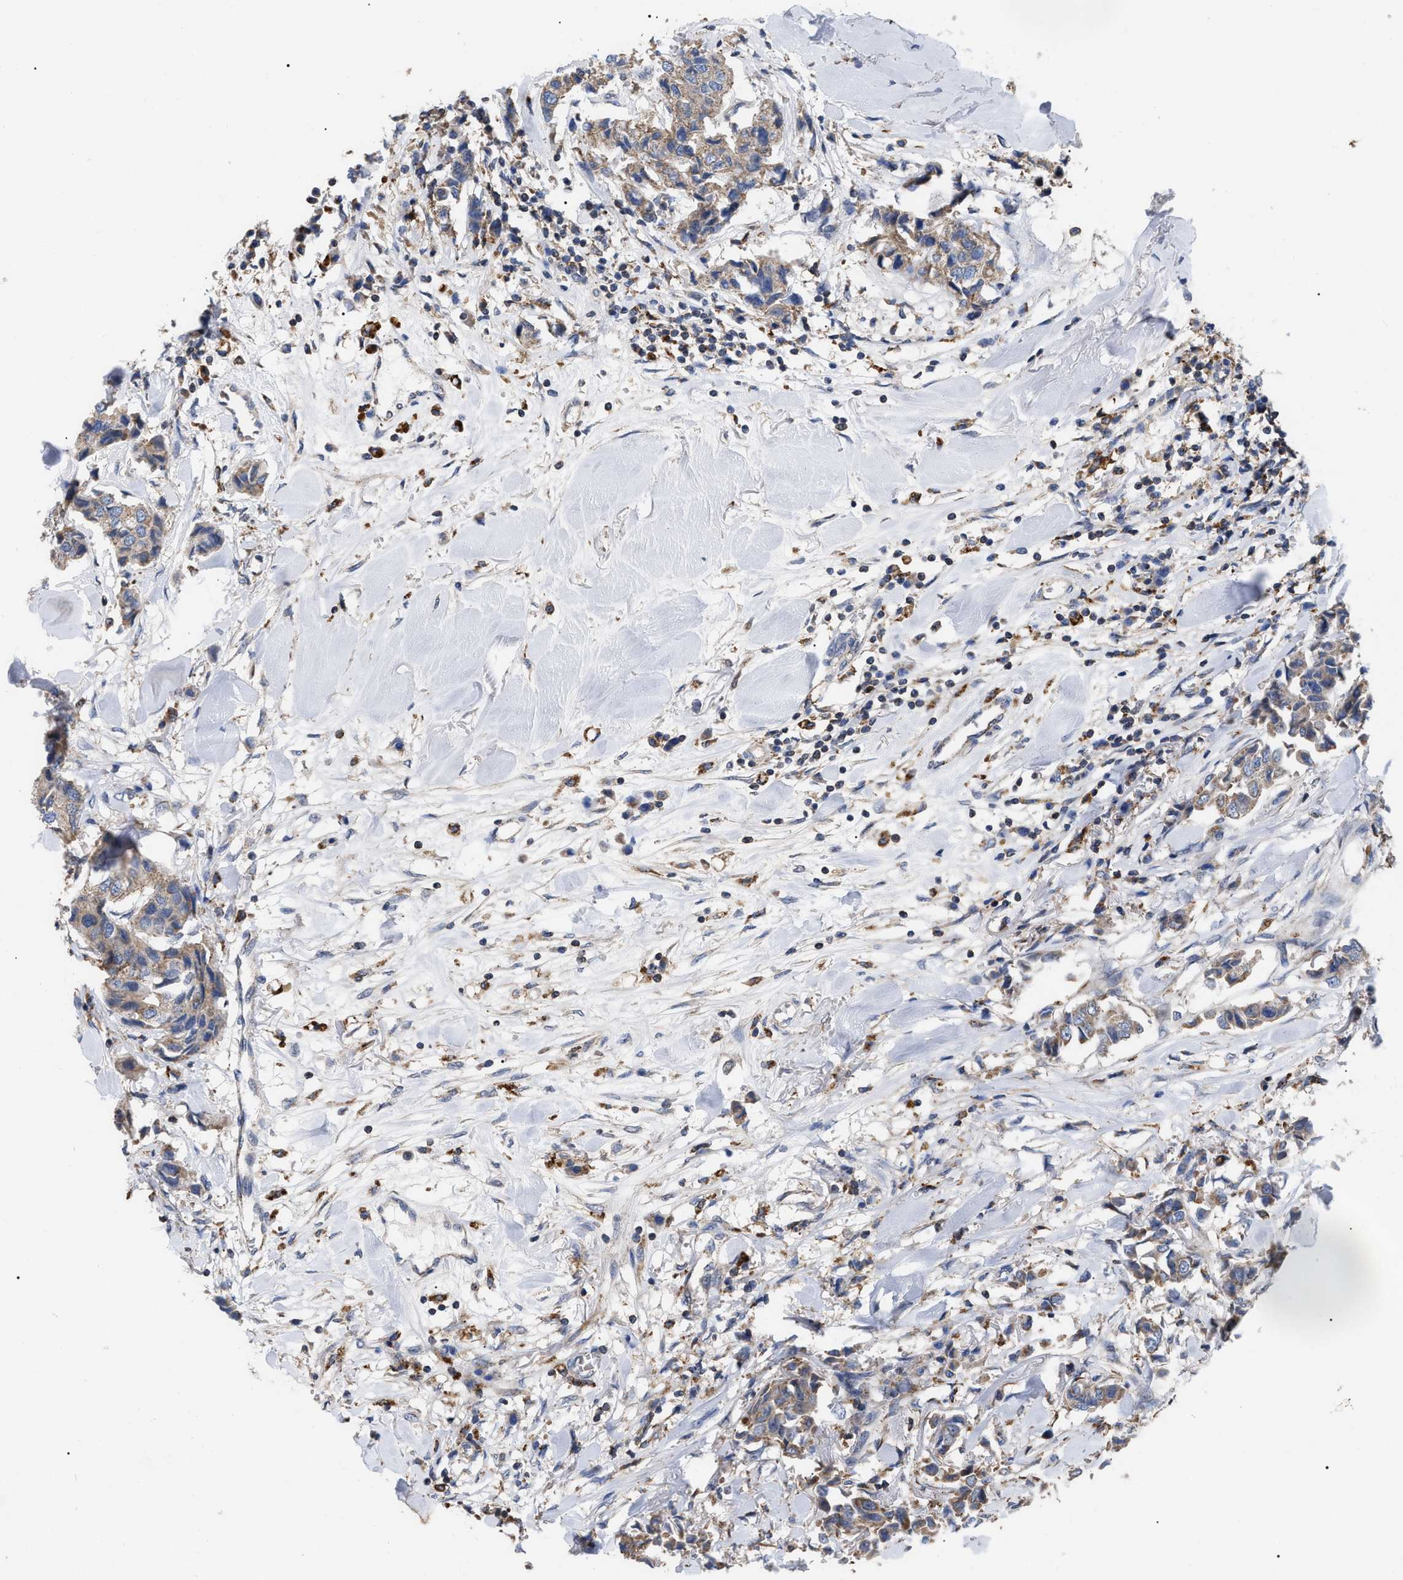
{"staining": {"intensity": "weak", "quantity": ">75%", "location": "cytoplasmic/membranous"}, "tissue": "breast cancer", "cell_type": "Tumor cells", "image_type": "cancer", "snomed": [{"axis": "morphology", "description": "Duct carcinoma"}, {"axis": "topography", "description": "Breast"}], "caption": "IHC photomicrograph of neoplastic tissue: human invasive ductal carcinoma (breast) stained using immunohistochemistry demonstrates low levels of weak protein expression localized specifically in the cytoplasmic/membranous of tumor cells, appearing as a cytoplasmic/membranous brown color.", "gene": "FAM171A2", "patient": {"sex": "female", "age": 80}}